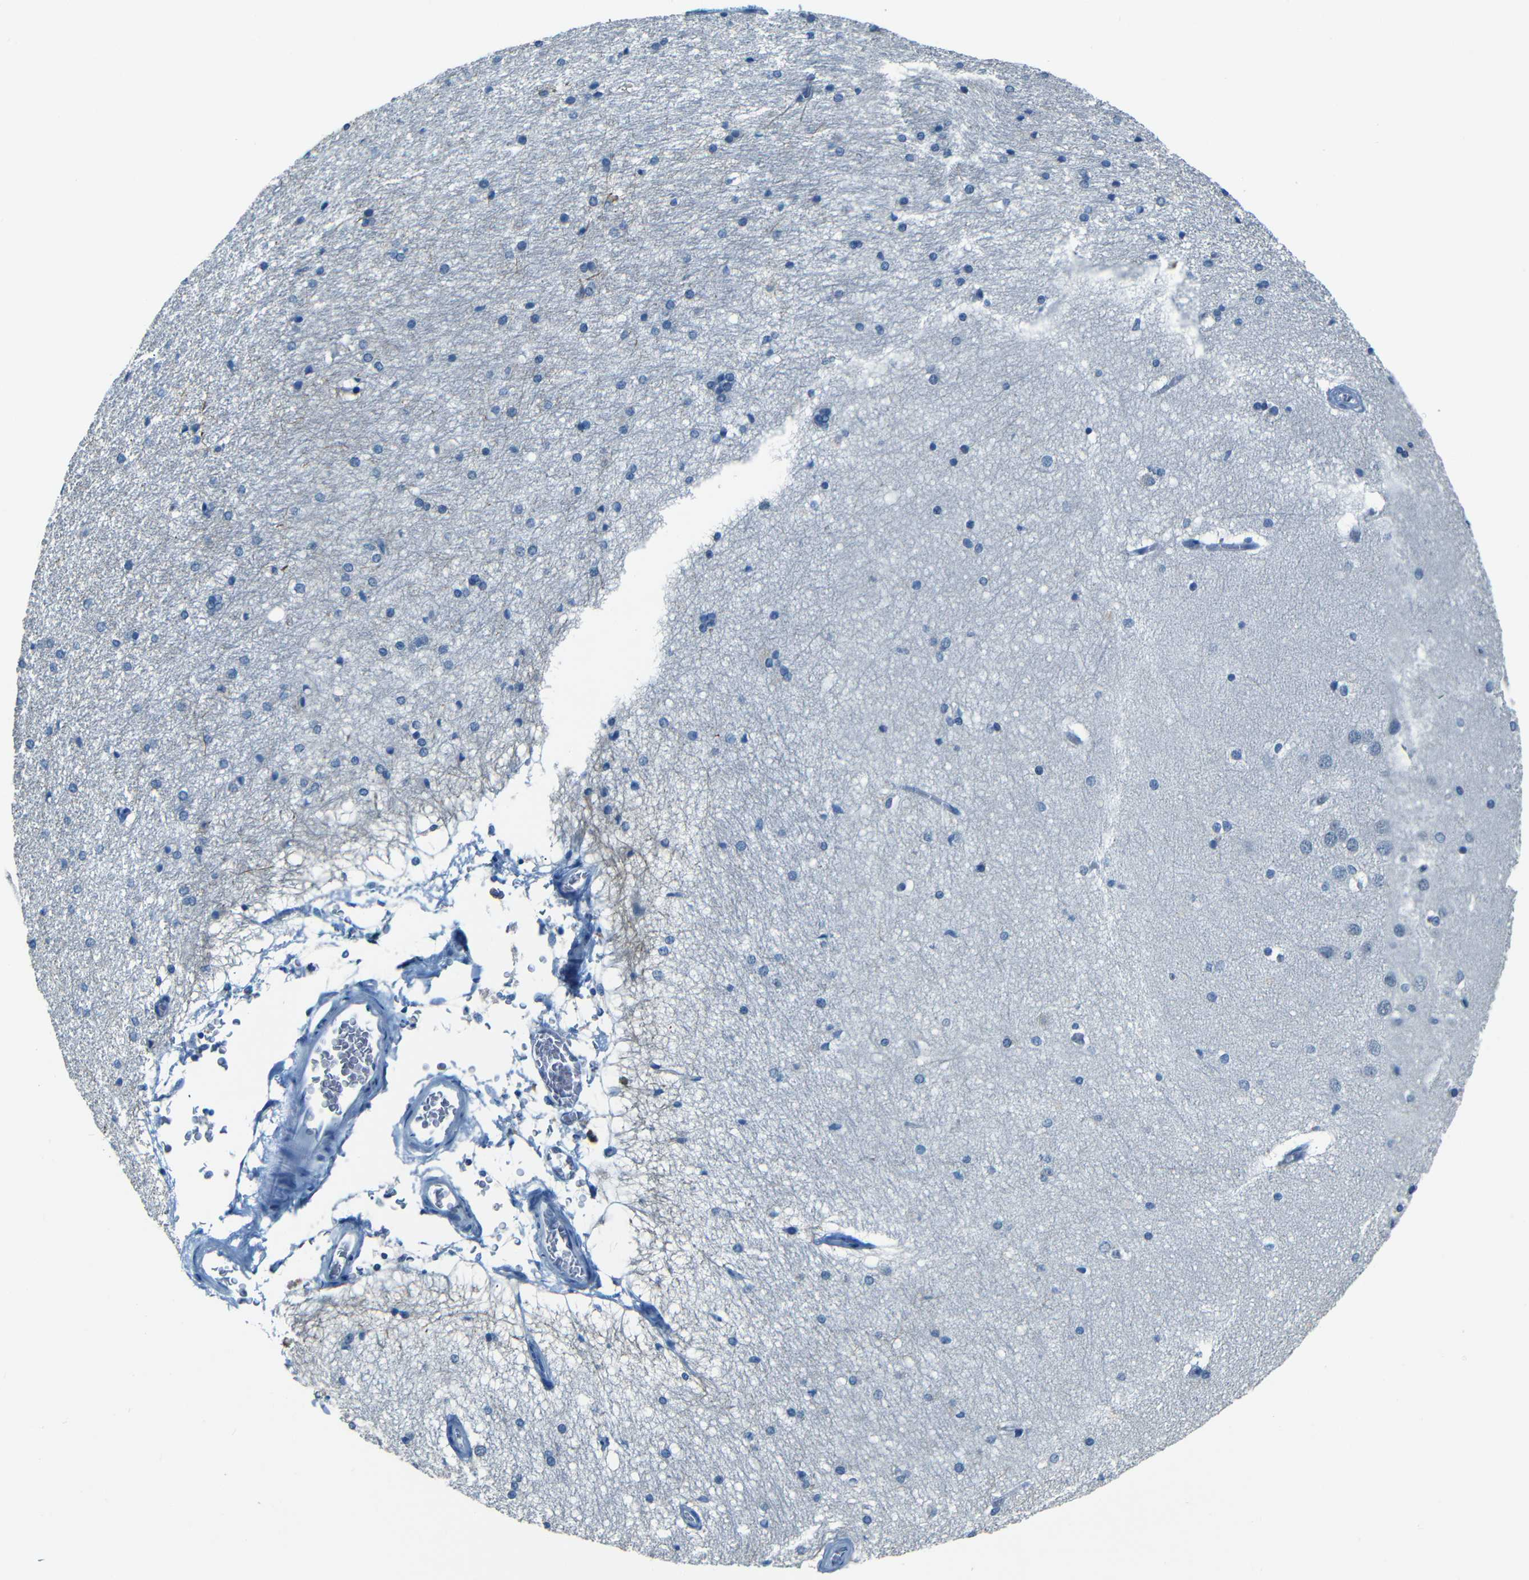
{"staining": {"intensity": "negative", "quantity": "none", "location": "none"}, "tissue": "hippocampus", "cell_type": "Glial cells", "image_type": "normal", "snomed": [{"axis": "morphology", "description": "Normal tissue, NOS"}, {"axis": "topography", "description": "Hippocampus"}], "caption": "This is a image of immunohistochemistry staining of normal hippocampus, which shows no staining in glial cells.", "gene": "ZMAT1", "patient": {"sex": "female", "age": 19}}